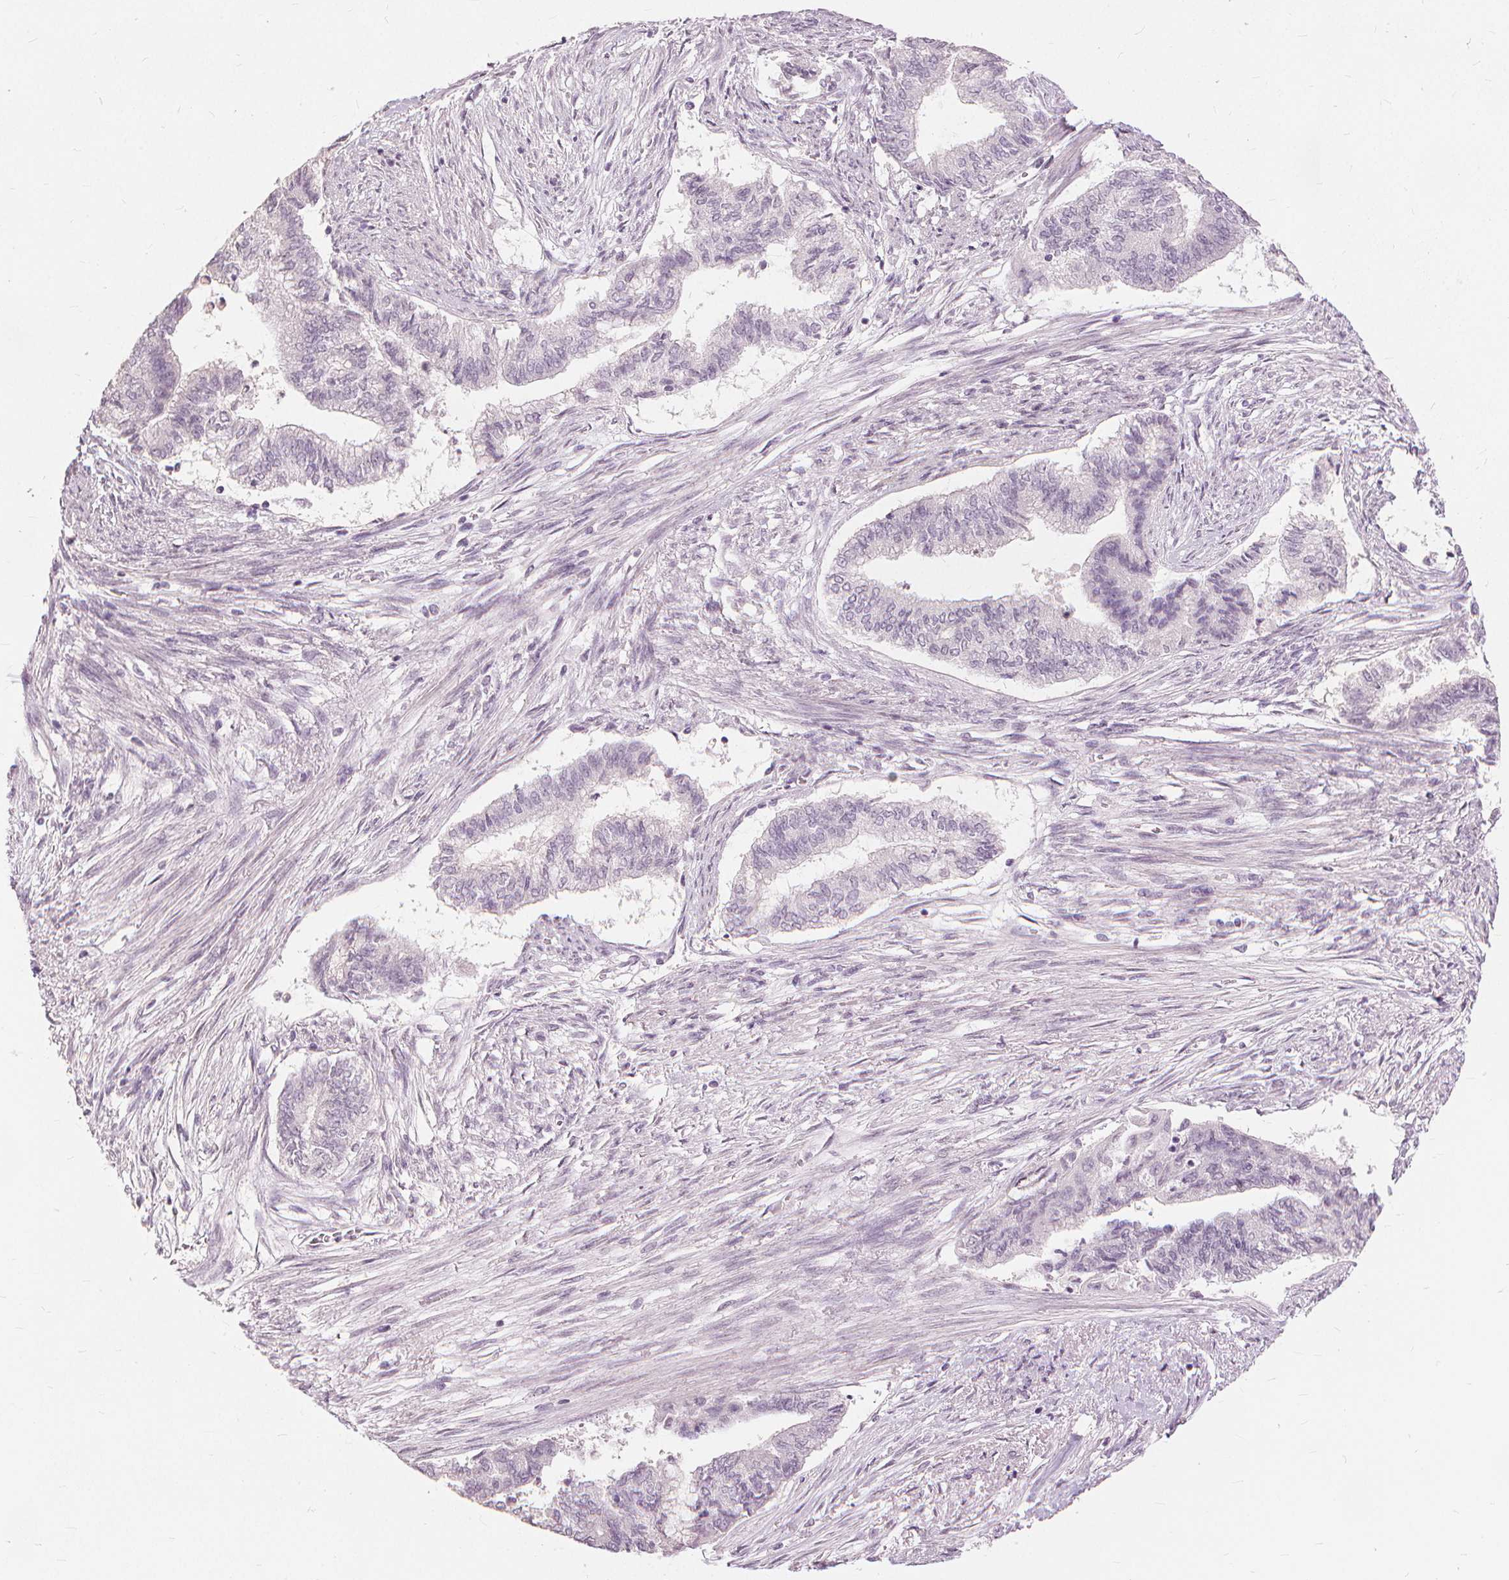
{"staining": {"intensity": "negative", "quantity": "none", "location": "none"}, "tissue": "endometrial cancer", "cell_type": "Tumor cells", "image_type": "cancer", "snomed": [{"axis": "morphology", "description": "Adenocarcinoma, NOS"}, {"axis": "topography", "description": "Endometrium"}], "caption": "The immunohistochemistry photomicrograph has no significant positivity in tumor cells of adenocarcinoma (endometrial) tissue.", "gene": "SFTPD", "patient": {"sex": "female", "age": 65}}